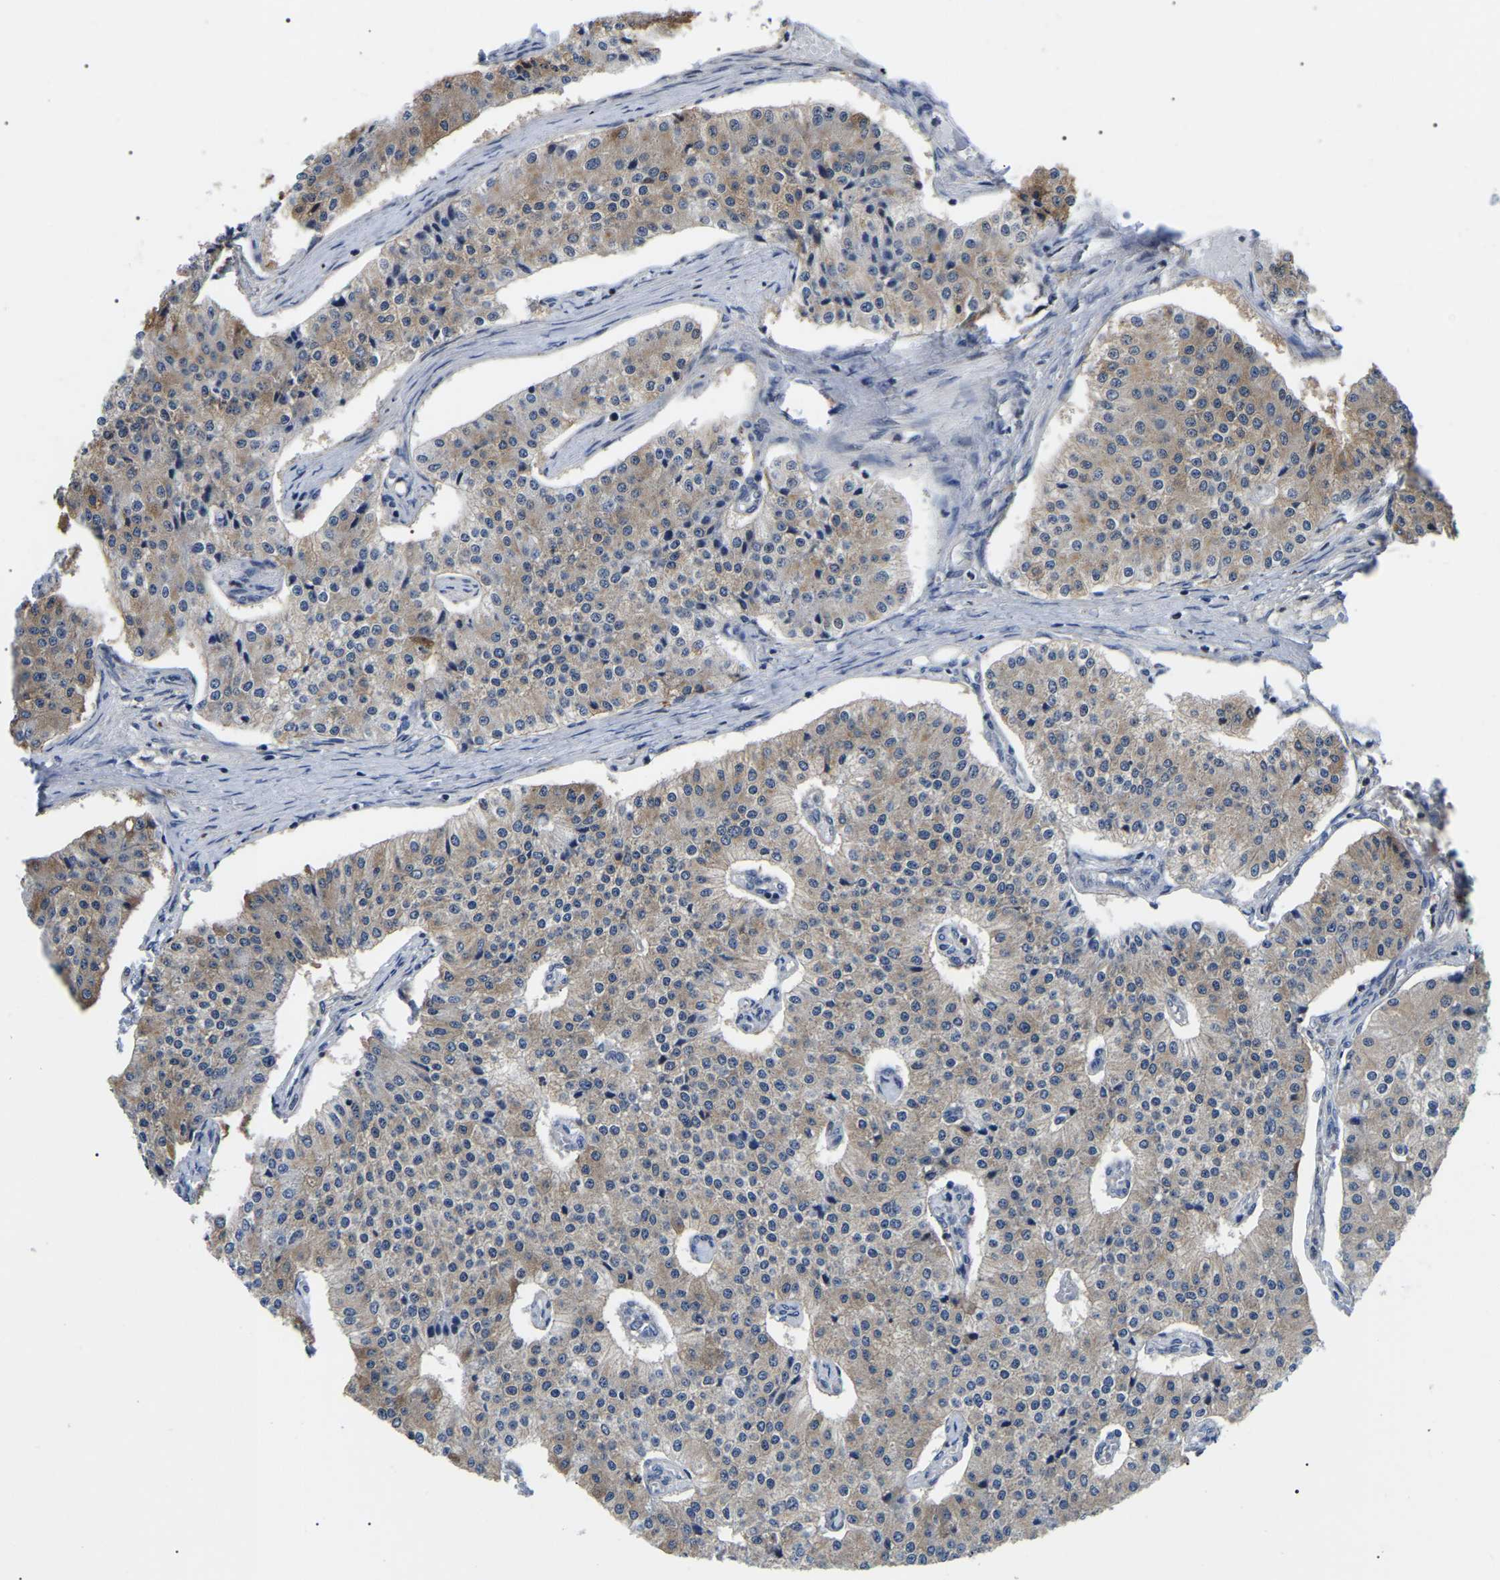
{"staining": {"intensity": "weak", "quantity": "25%-75%", "location": "cytoplasmic/membranous"}, "tissue": "carcinoid", "cell_type": "Tumor cells", "image_type": "cancer", "snomed": [{"axis": "morphology", "description": "Carcinoid, malignant, NOS"}, {"axis": "topography", "description": "Colon"}], "caption": "Immunohistochemistry (IHC) staining of carcinoid, which shows low levels of weak cytoplasmic/membranous staining in approximately 25%-75% of tumor cells indicating weak cytoplasmic/membranous protein positivity. The staining was performed using DAB (3,3'-diaminobenzidine) (brown) for protein detection and nuclei were counterstained in hematoxylin (blue).", "gene": "RRP1B", "patient": {"sex": "female", "age": 52}}